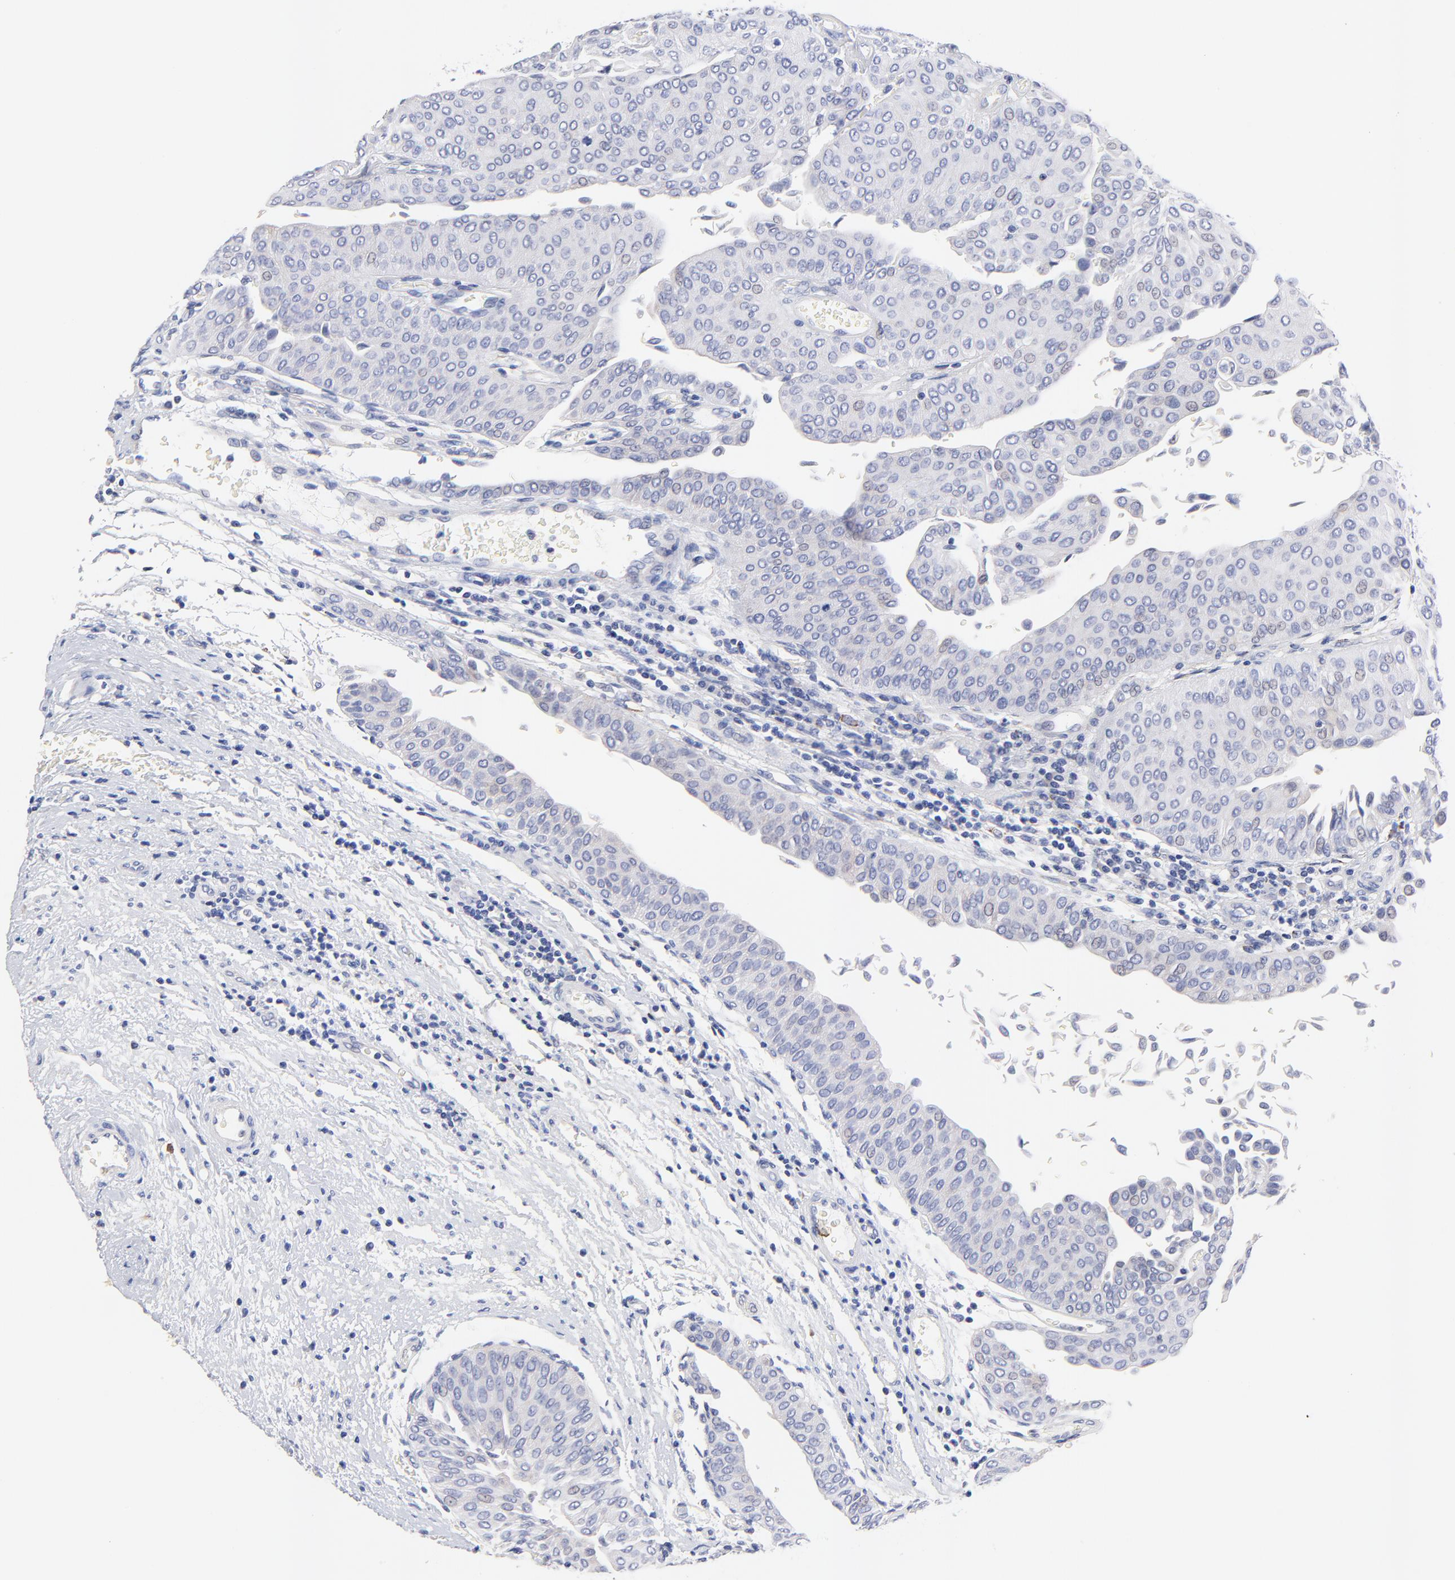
{"staining": {"intensity": "negative", "quantity": "none", "location": "none"}, "tissue": "urothelial cancer", "cell_type": "Tumor cells", "image_type": "cancer", "snomed": [{"axis": "morphology", "description": "Urothelial carcinoma, Low grade"}, {"axis": "topography", "description": "Urinary bladder"}], "caption": "Human urothelial cancer stained for a protein using immunohistochemistry demonstrates no staining in tumor cells.", "gene": "FBXO10", "patient": {"sex": "male", "age": 64}}